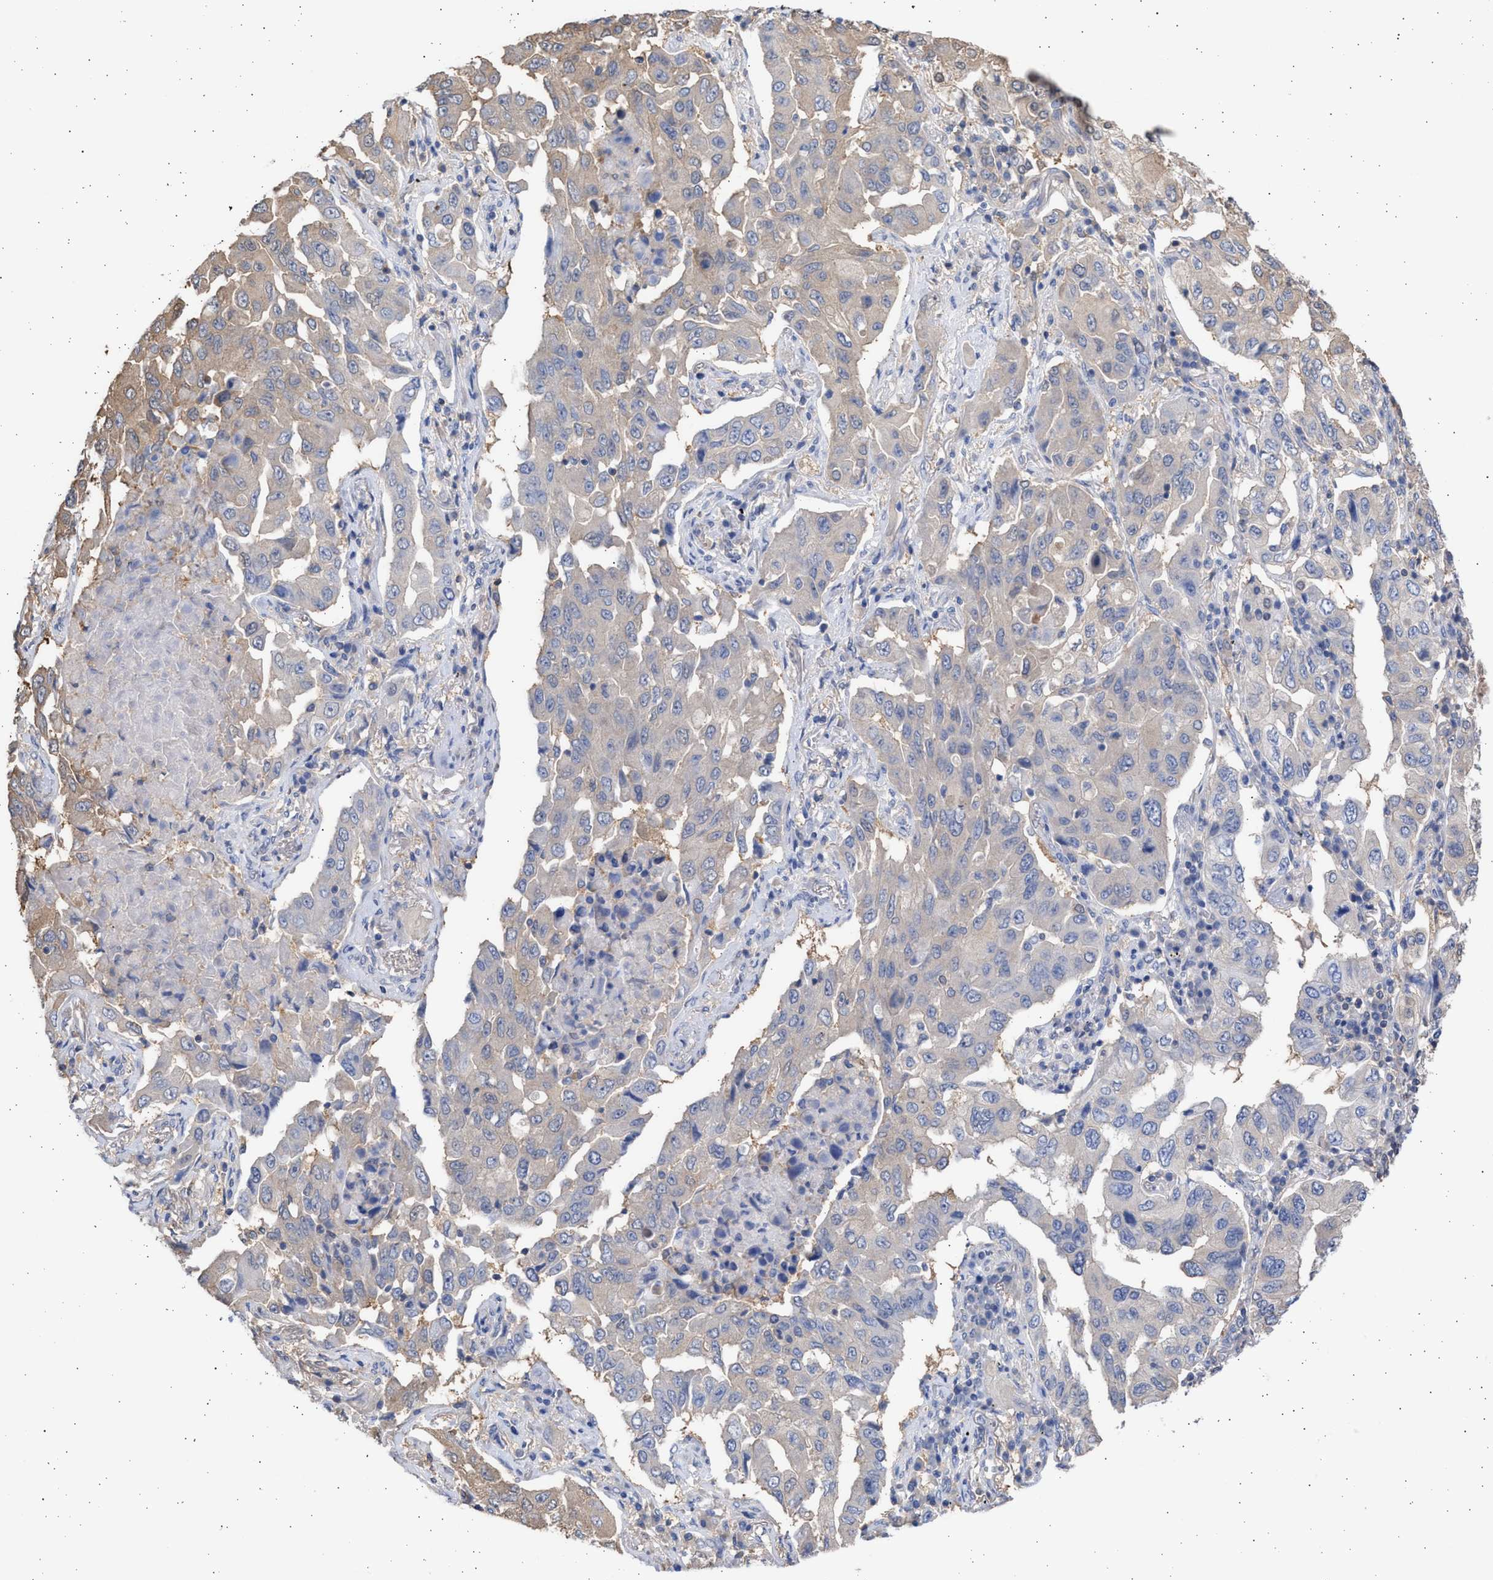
{"staining": {"intensity": "weak", "quantity": "25%-75%", "location": "cytoplasmic/membranous"}, "tissue": "lung cancer", "cell_type": "Tumor cells", "image_type": "cancer", "snomed": [{"axis": "morphology", "description": "Adenocarcinoma, NOS"}, {"axis": "topography", "description": "Lung"}], "caption": "Adenocarcinoma (lung) tissue displays weak cytoplasmic/membranous expression in about 25%-75% of tumor cells, visualized by immunohistochemistry.", "gene": "ALDOC", "patient": {"sex": "female", "age": 65}}